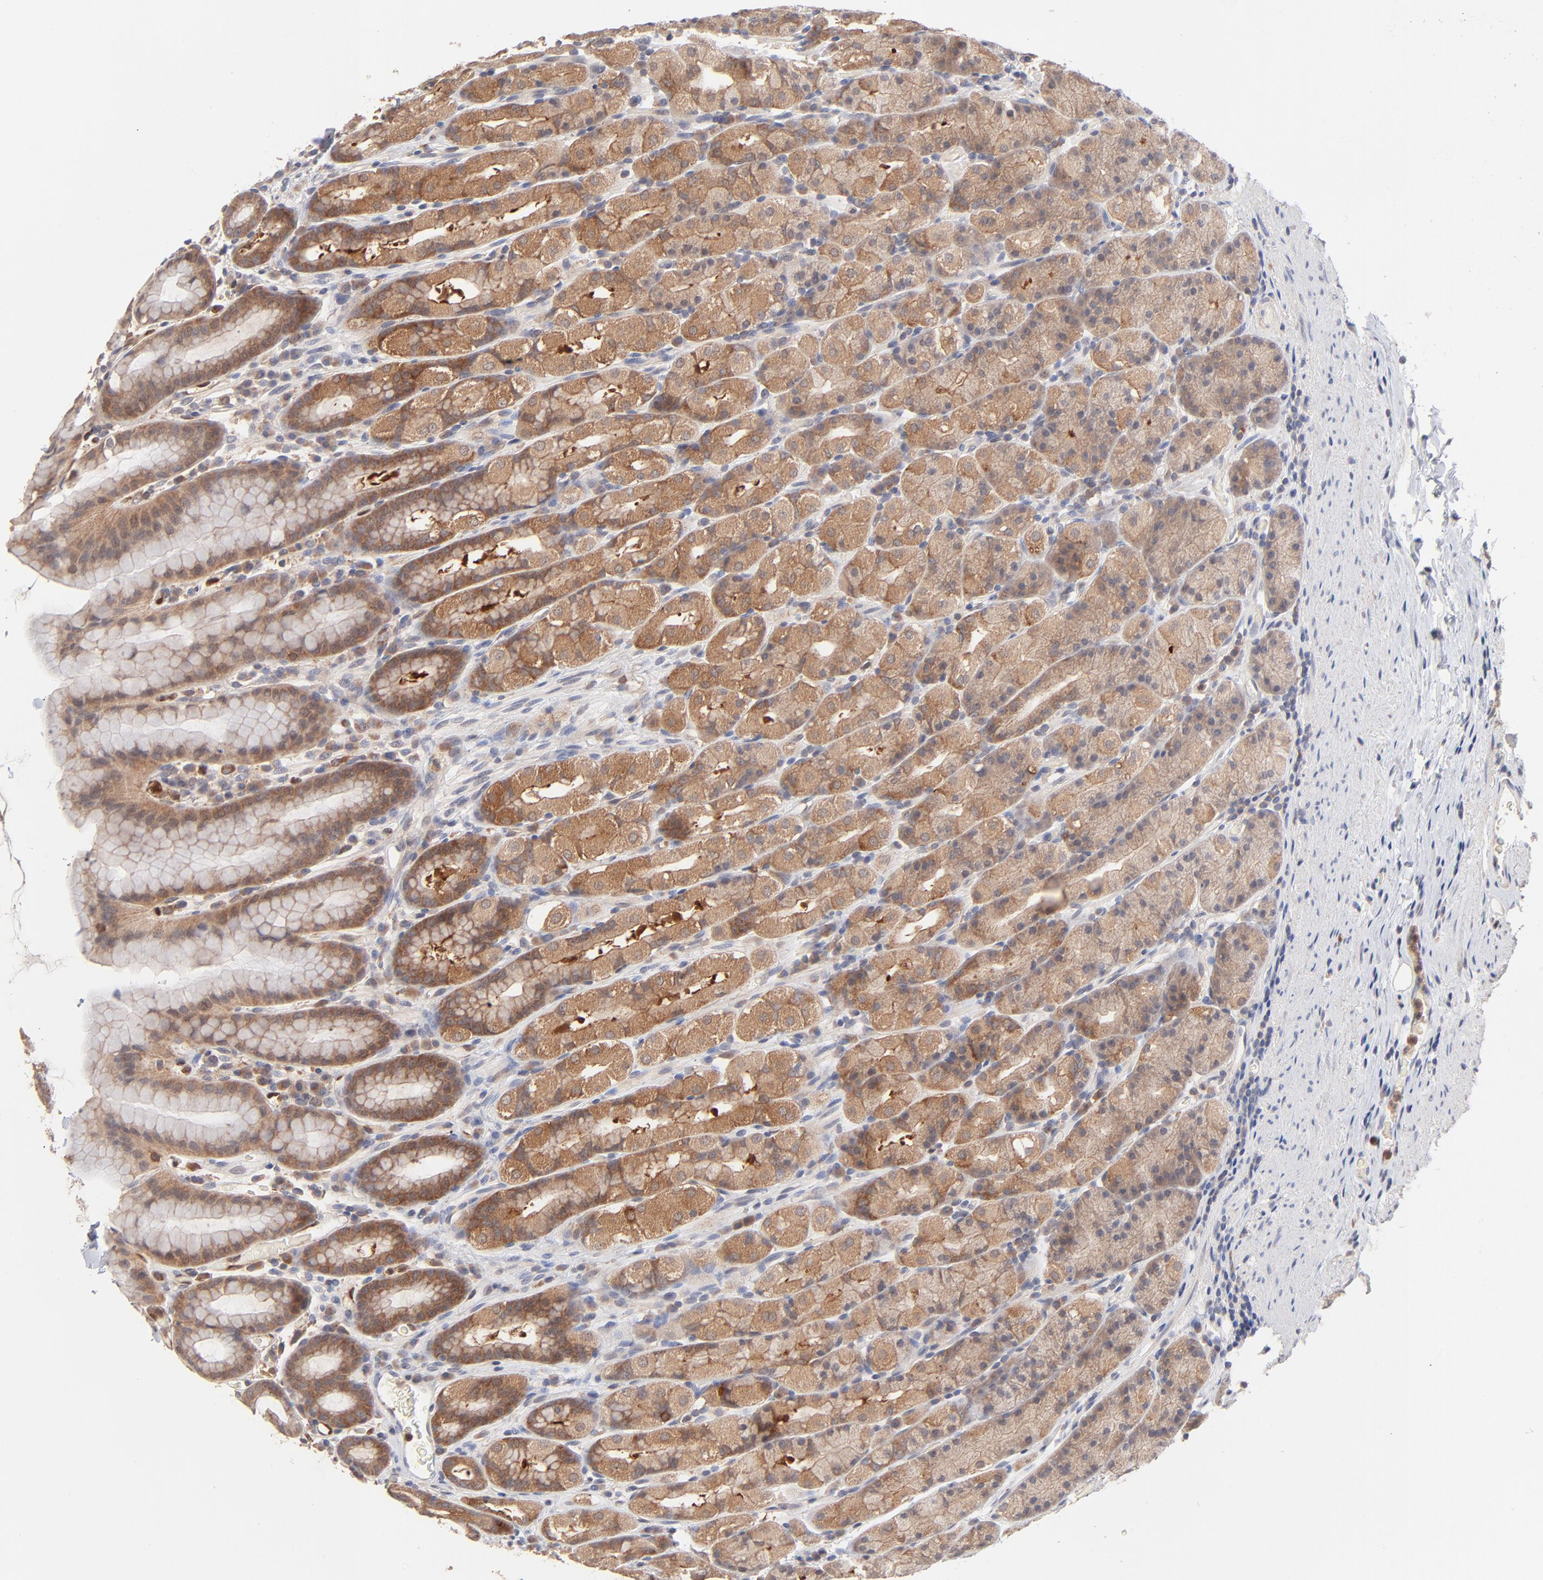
{"staining": {"intensity": "moderate", "quantity": ">75%", "location": "cytoplasmic/membranous"}, "tissue": "stomach", "cell_type": "Glandular cells", "image_type": "normal", "snomed": [{"axis": "morphology", "description": "Normal tissue, NOS"}, {"axis": "topography", "description": "Stomach, upper"}], "caption": "Stomach stained with immunohistochemistry (IHC) demonstrates moderate cytoplasmic/membranous staining in about >75% of glandular cells. The staining was performed using DAB to visualize the protein expression in brown, while the nuclei were stained in blue with hematoxylin (Magnification: 20x).", "gene": "IVNS1ABP", "patient": {"sex": "male", "age": 68}}